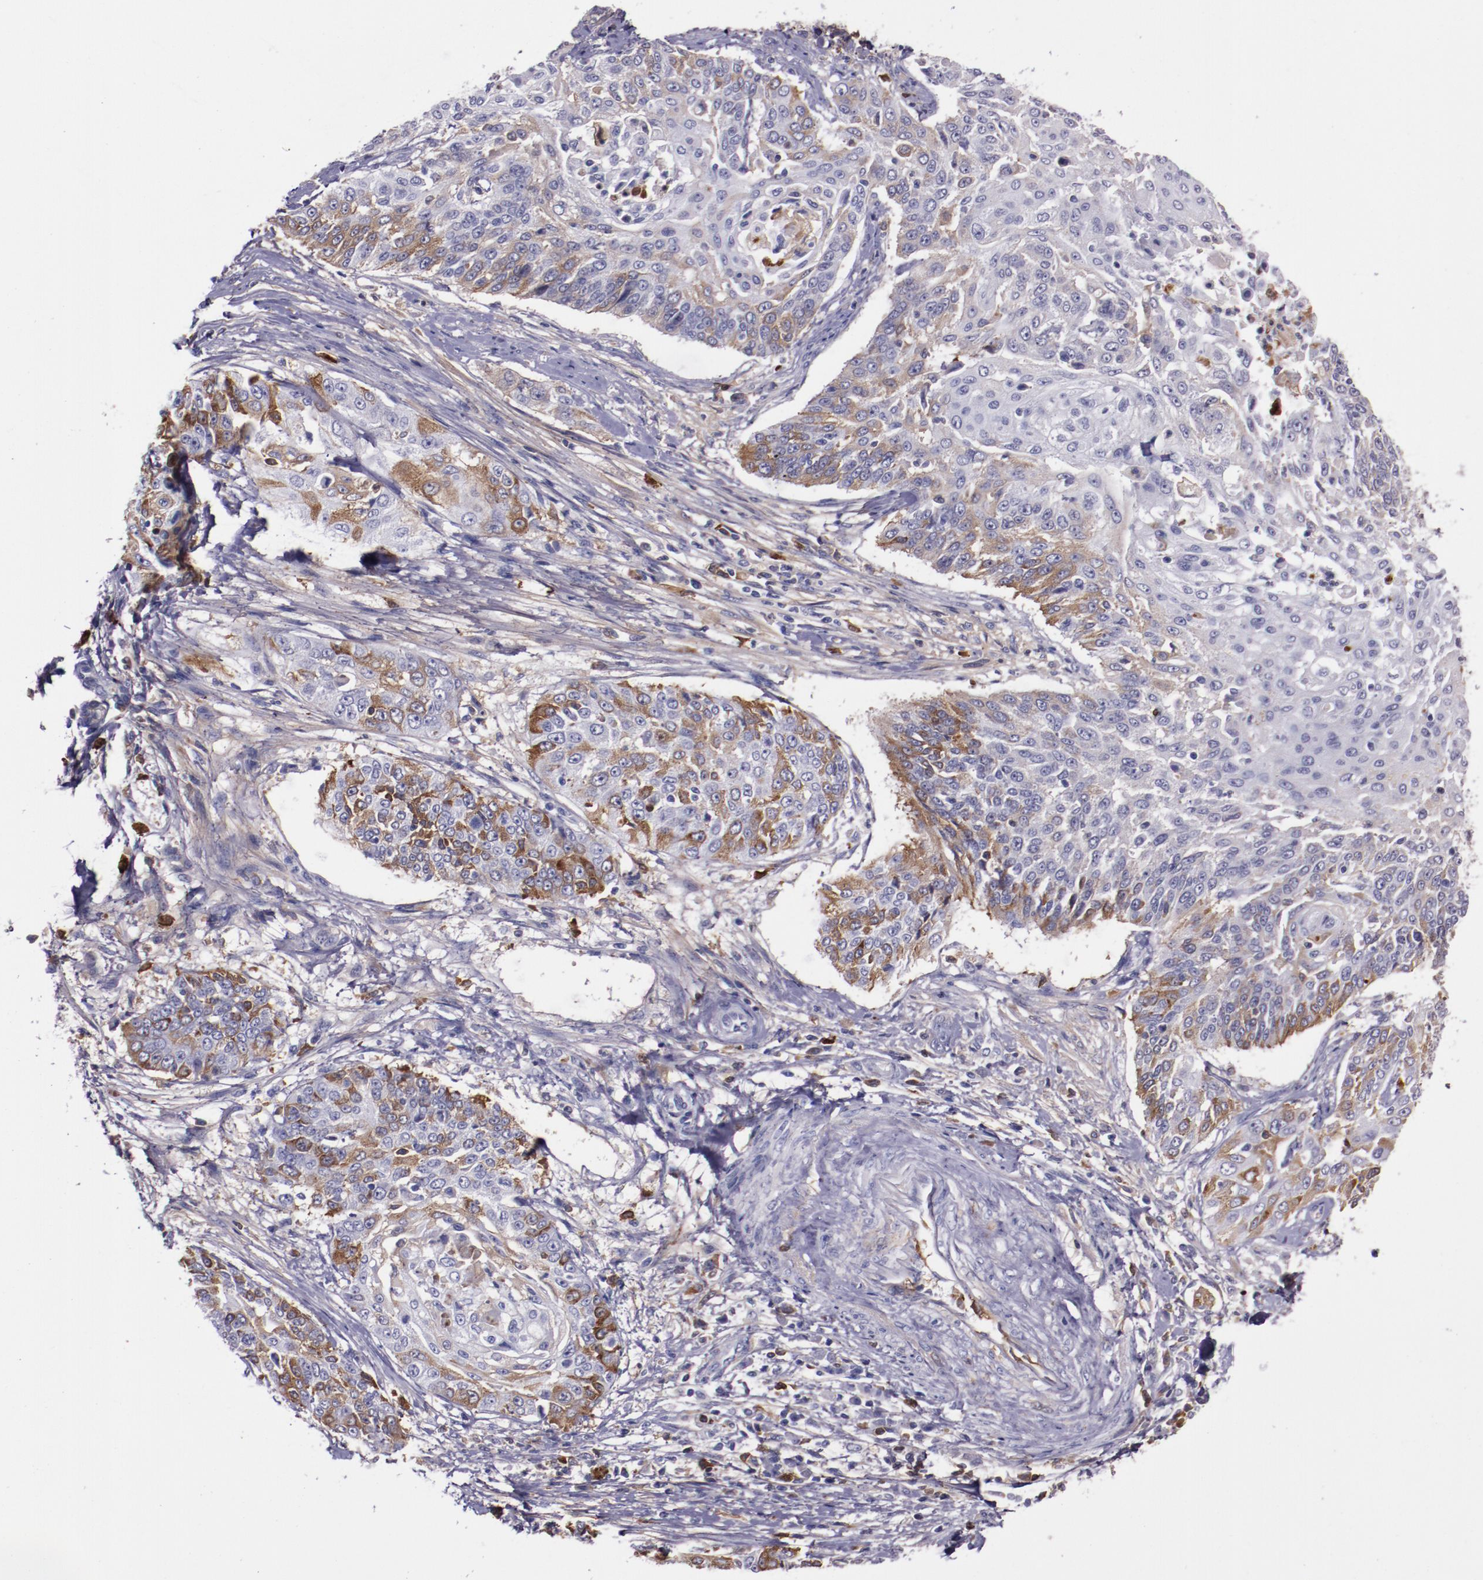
{"staining": {"intensity": "weak", "quantity": "<25%", "location": "cytoplasmic/membranous"}, "tissue": "cervical cancer", "cell_type": "Tumor cells", "image_type": "cancer", "snomed": [{"axis": "morphology", "description": "Squamous cell carcinoma, NOS"}, {"axis": "topography", "description": "Cervix"}], "caption": "This is a image of IHC staining of cervical cancer (squamous cell carcinoma), which shows no expression in tumor cells. Nuclei are stained in blue.", "gene": "APOH", "patient": {"sex": "female", "age": 64}}